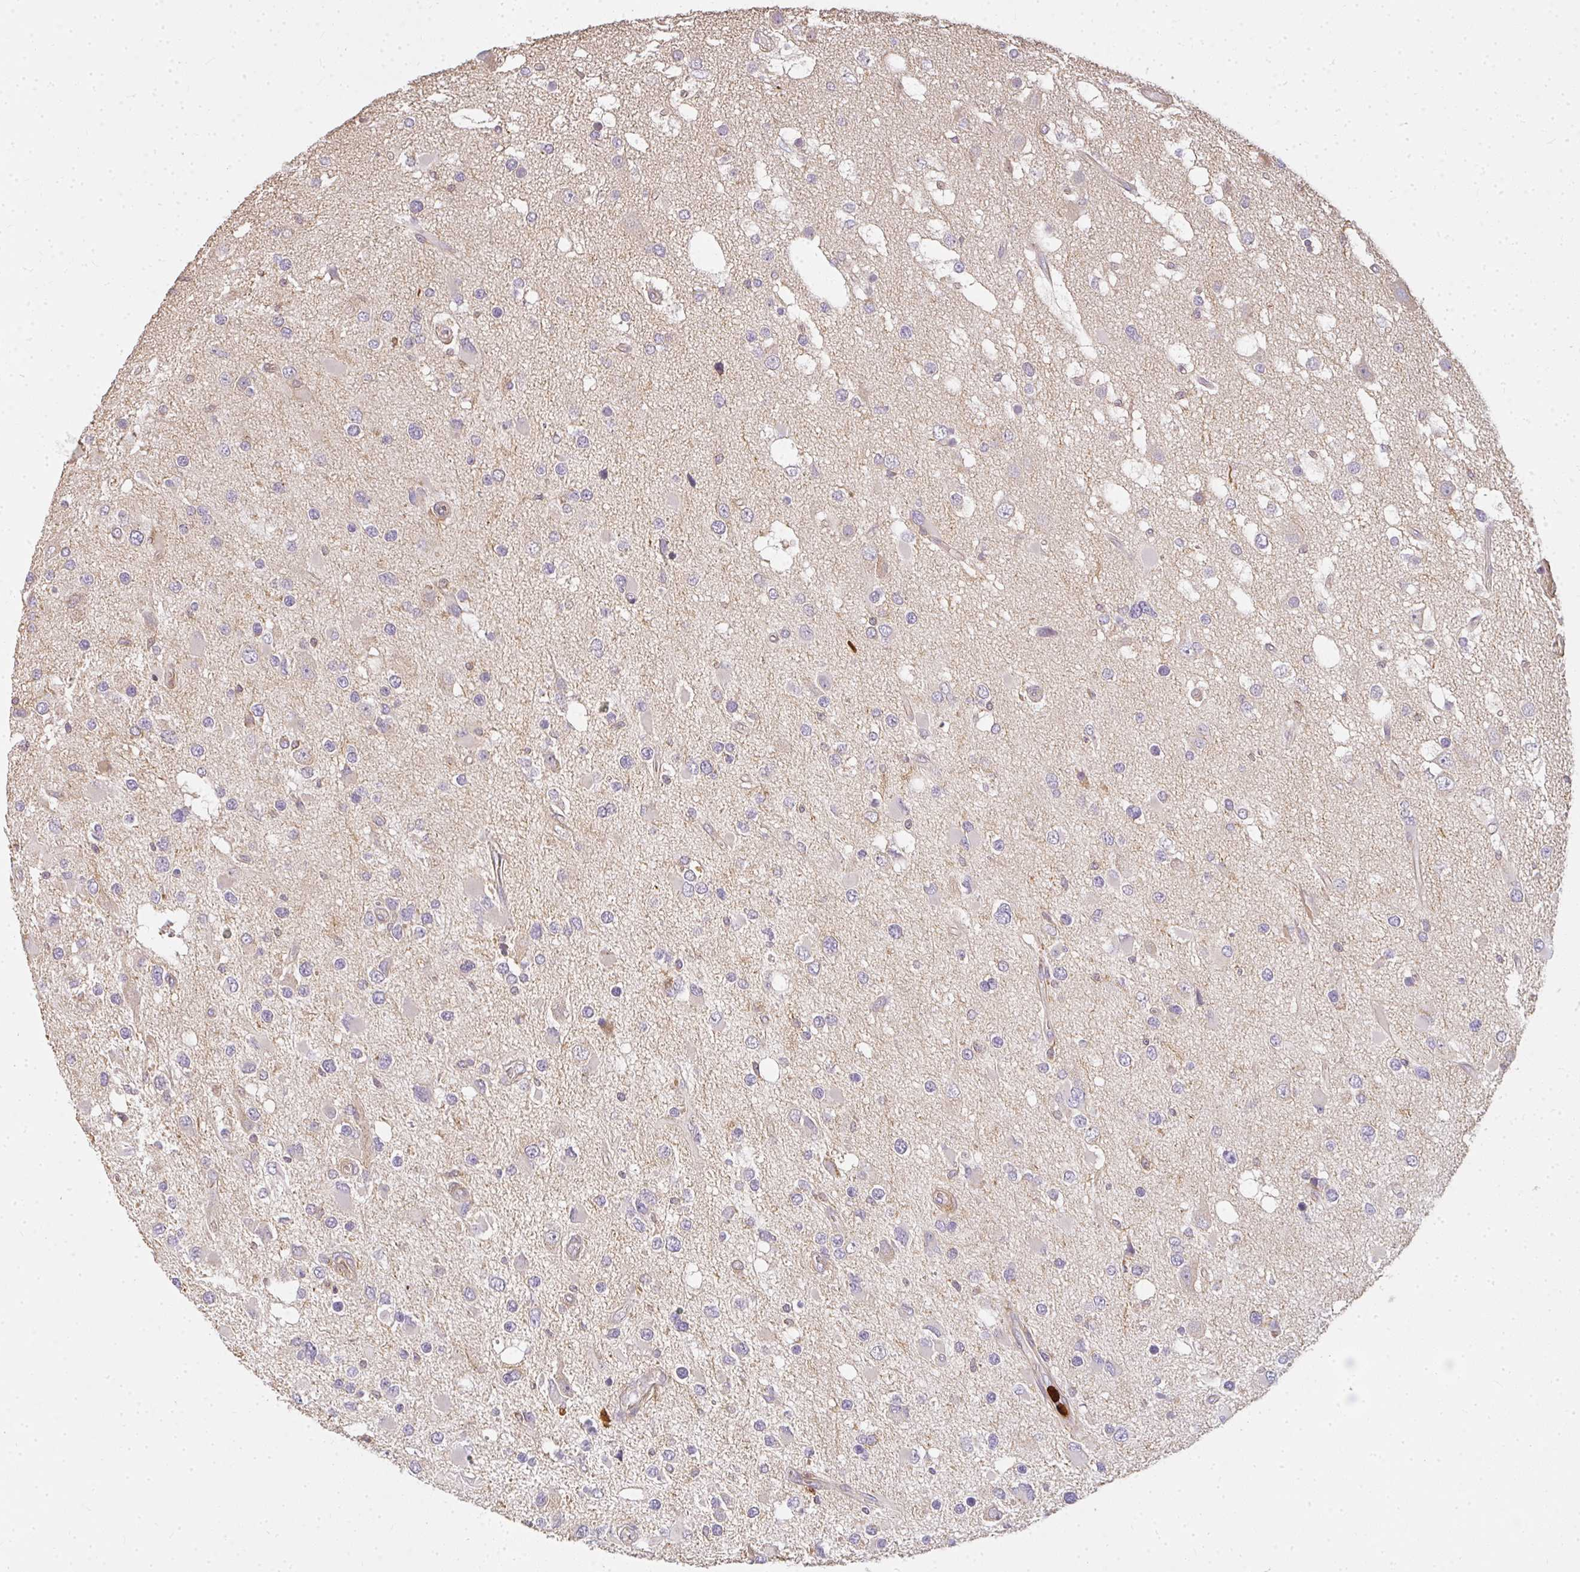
{"staining": {"intensity": "negative", "quantity": "none", "location": "none"}, "tissue": "glioma", "cell_type": "Tumor cells", "image_type": "cancer", "snomed": [{"axis": "morphology", "description": "Glioma, malignant, High grade"}, {"axis": "topography", "description": "Brain"}], "caption": "The immunohistochemistry image has no significant positivity in tumor cells of high-grade glioma (malignant) tissue.", "gene": "CNTRL", "patient": {"sex": "male", "age": 53}}